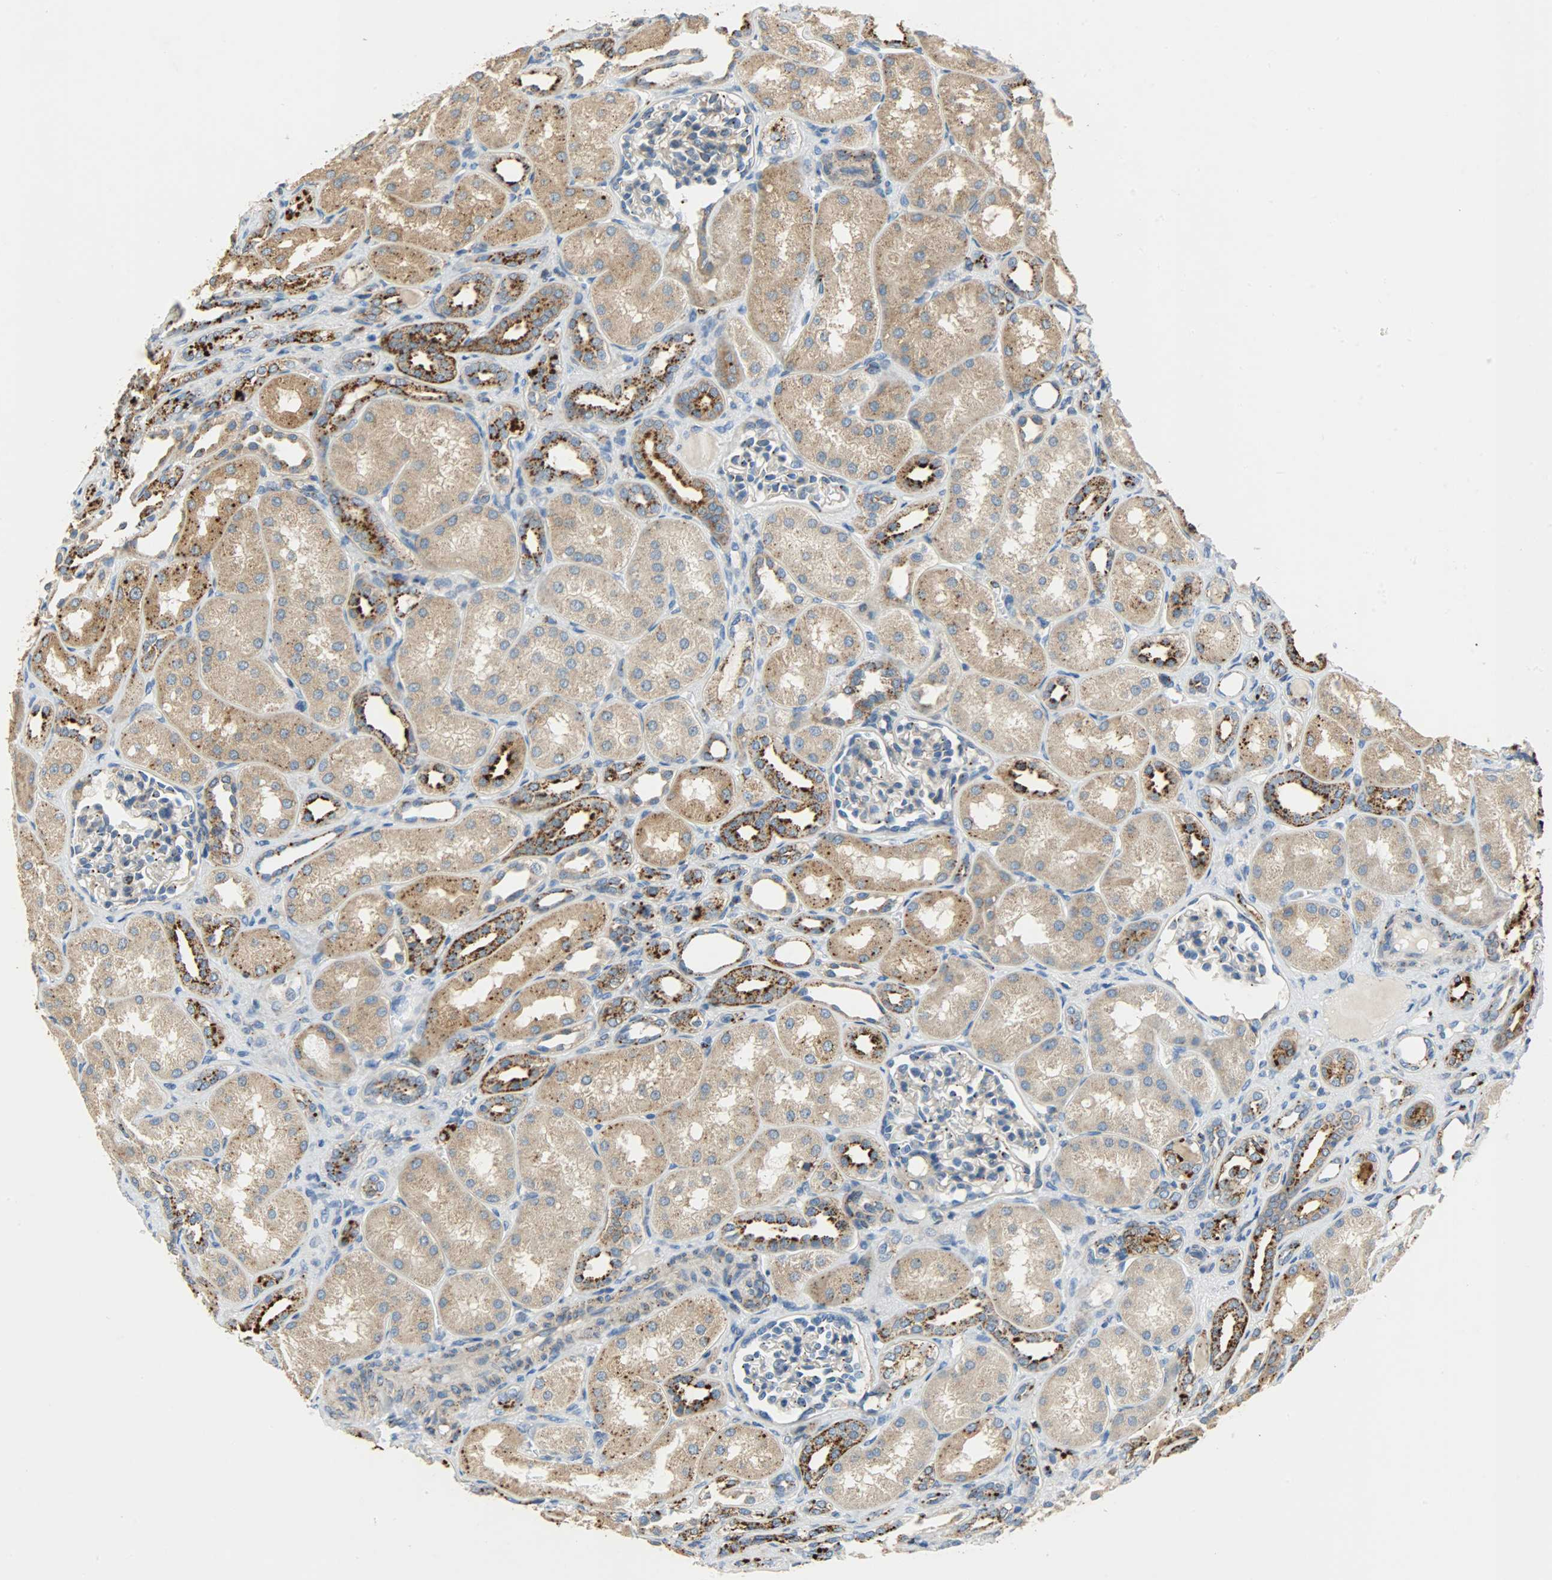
{"staining": {"intensity": "negative", "quantity": "none", "location": "none"}, "tissue": "kidney", "cell_type": "Cells in glomeruli", "image_type": "normal", "snomed": [{"axis": "morphology", "description": "Normal tissue, NOS"}, {"axis": "topography", "description": "Kidney"}], "caption": "Cells in glomeruli show no significant protein expression in normal kidney.", "gene": "ASAH1", "patient": {"sex": "male", "age": 7}}